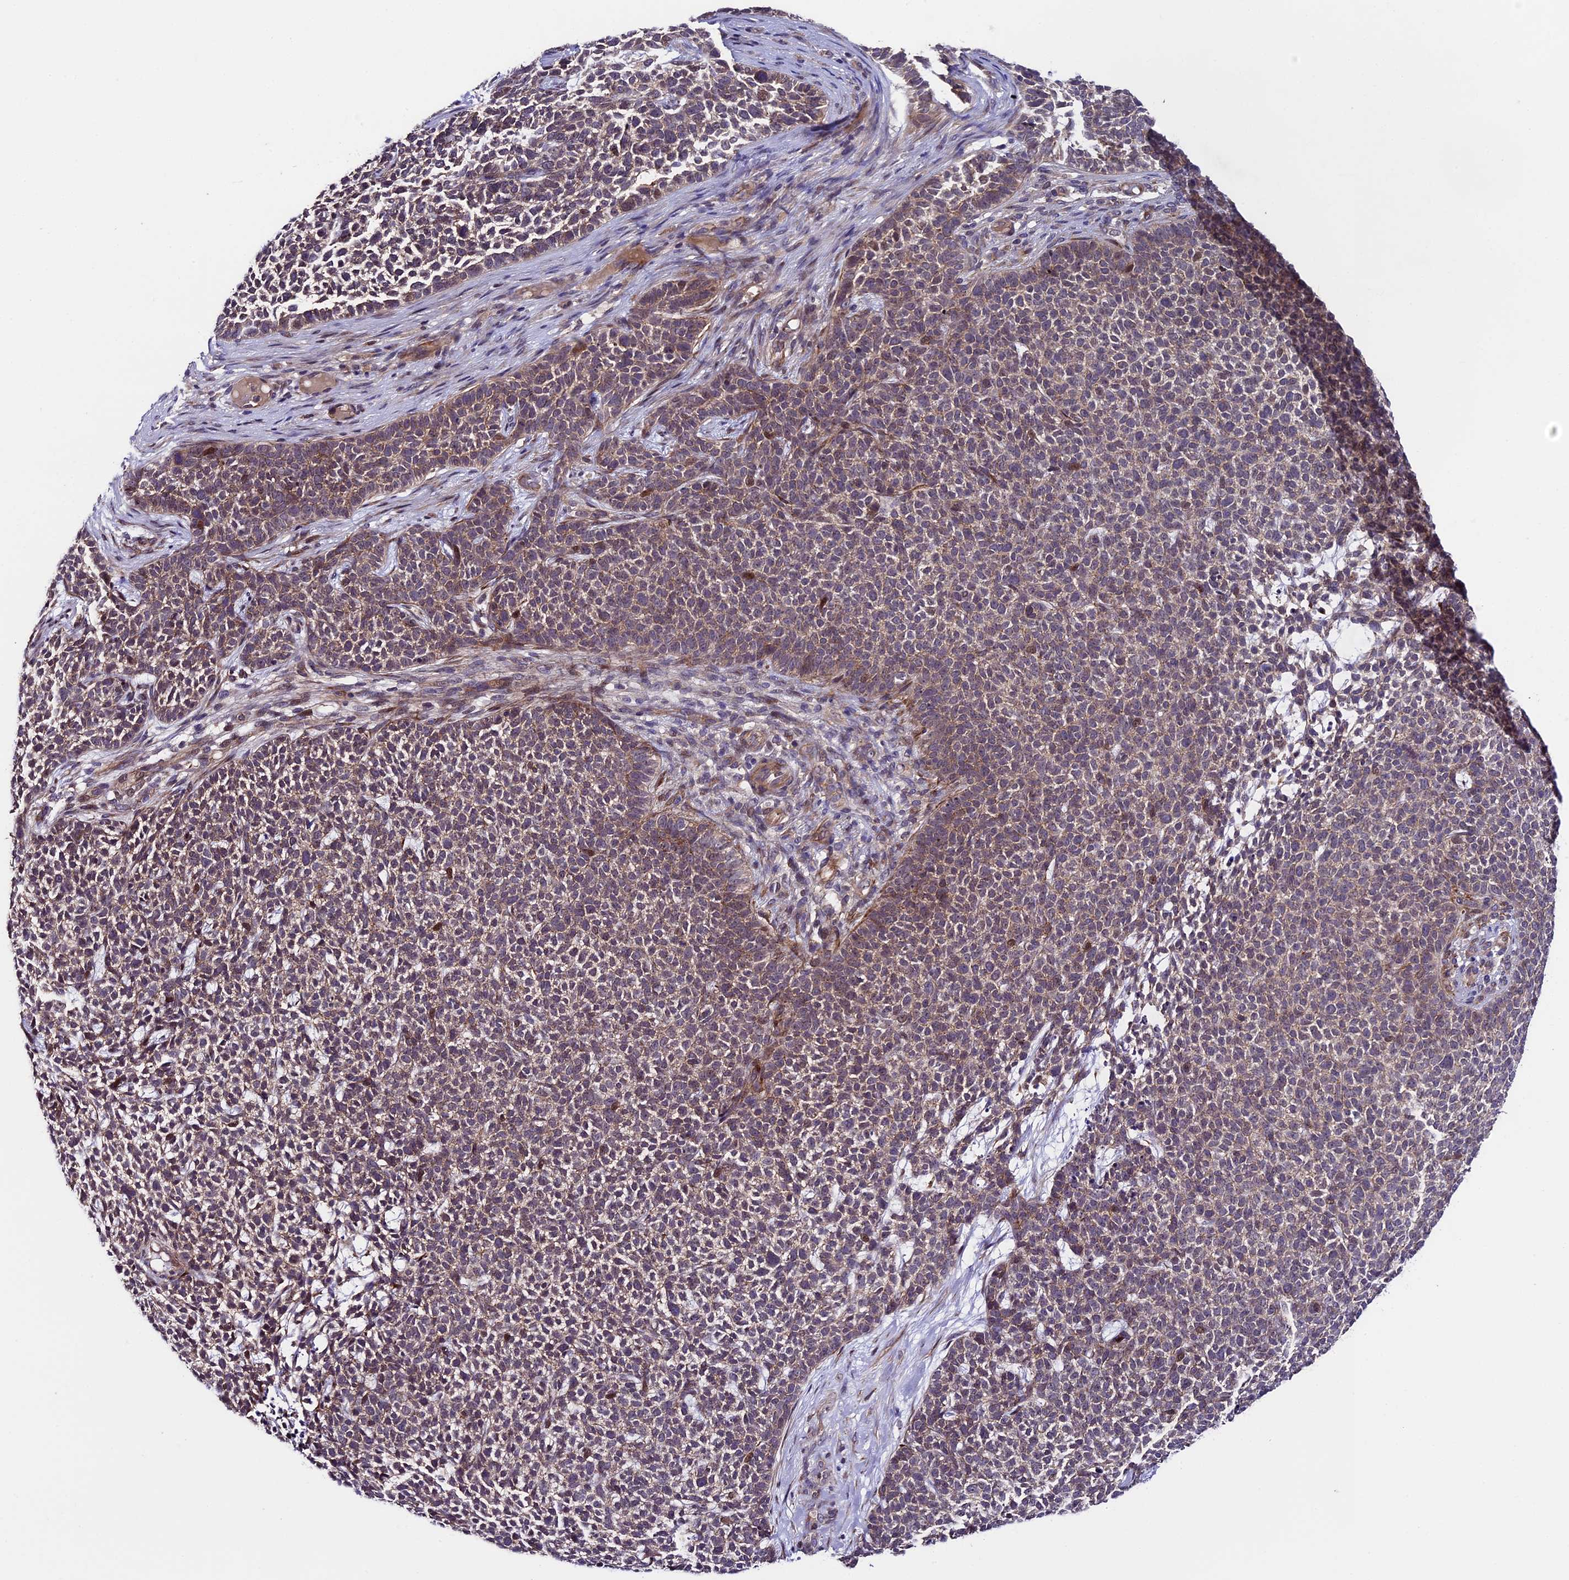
{"staining": {"intensity": "weak", "quantity": ">75%", "location": "cytoplasmic/membranous"}, "tissue": "skin cancer", "cell_type": "Tumor cells", "image_type": "cancer", "snomed": [{"axis": "morphology", "description": "Basal cell carcinoma"}, {"axis": "topography", "description": "Skin"}], "caption": "There is low levels of weak cytoplasmic/membranous positivity in tumor cells of skin cancer (basal cell carcinoma), as demonstrated by immunohistochemical staining (brown color).", "gene": "SIPA1L3", "patient": {"sex": "female", "age": 84}}